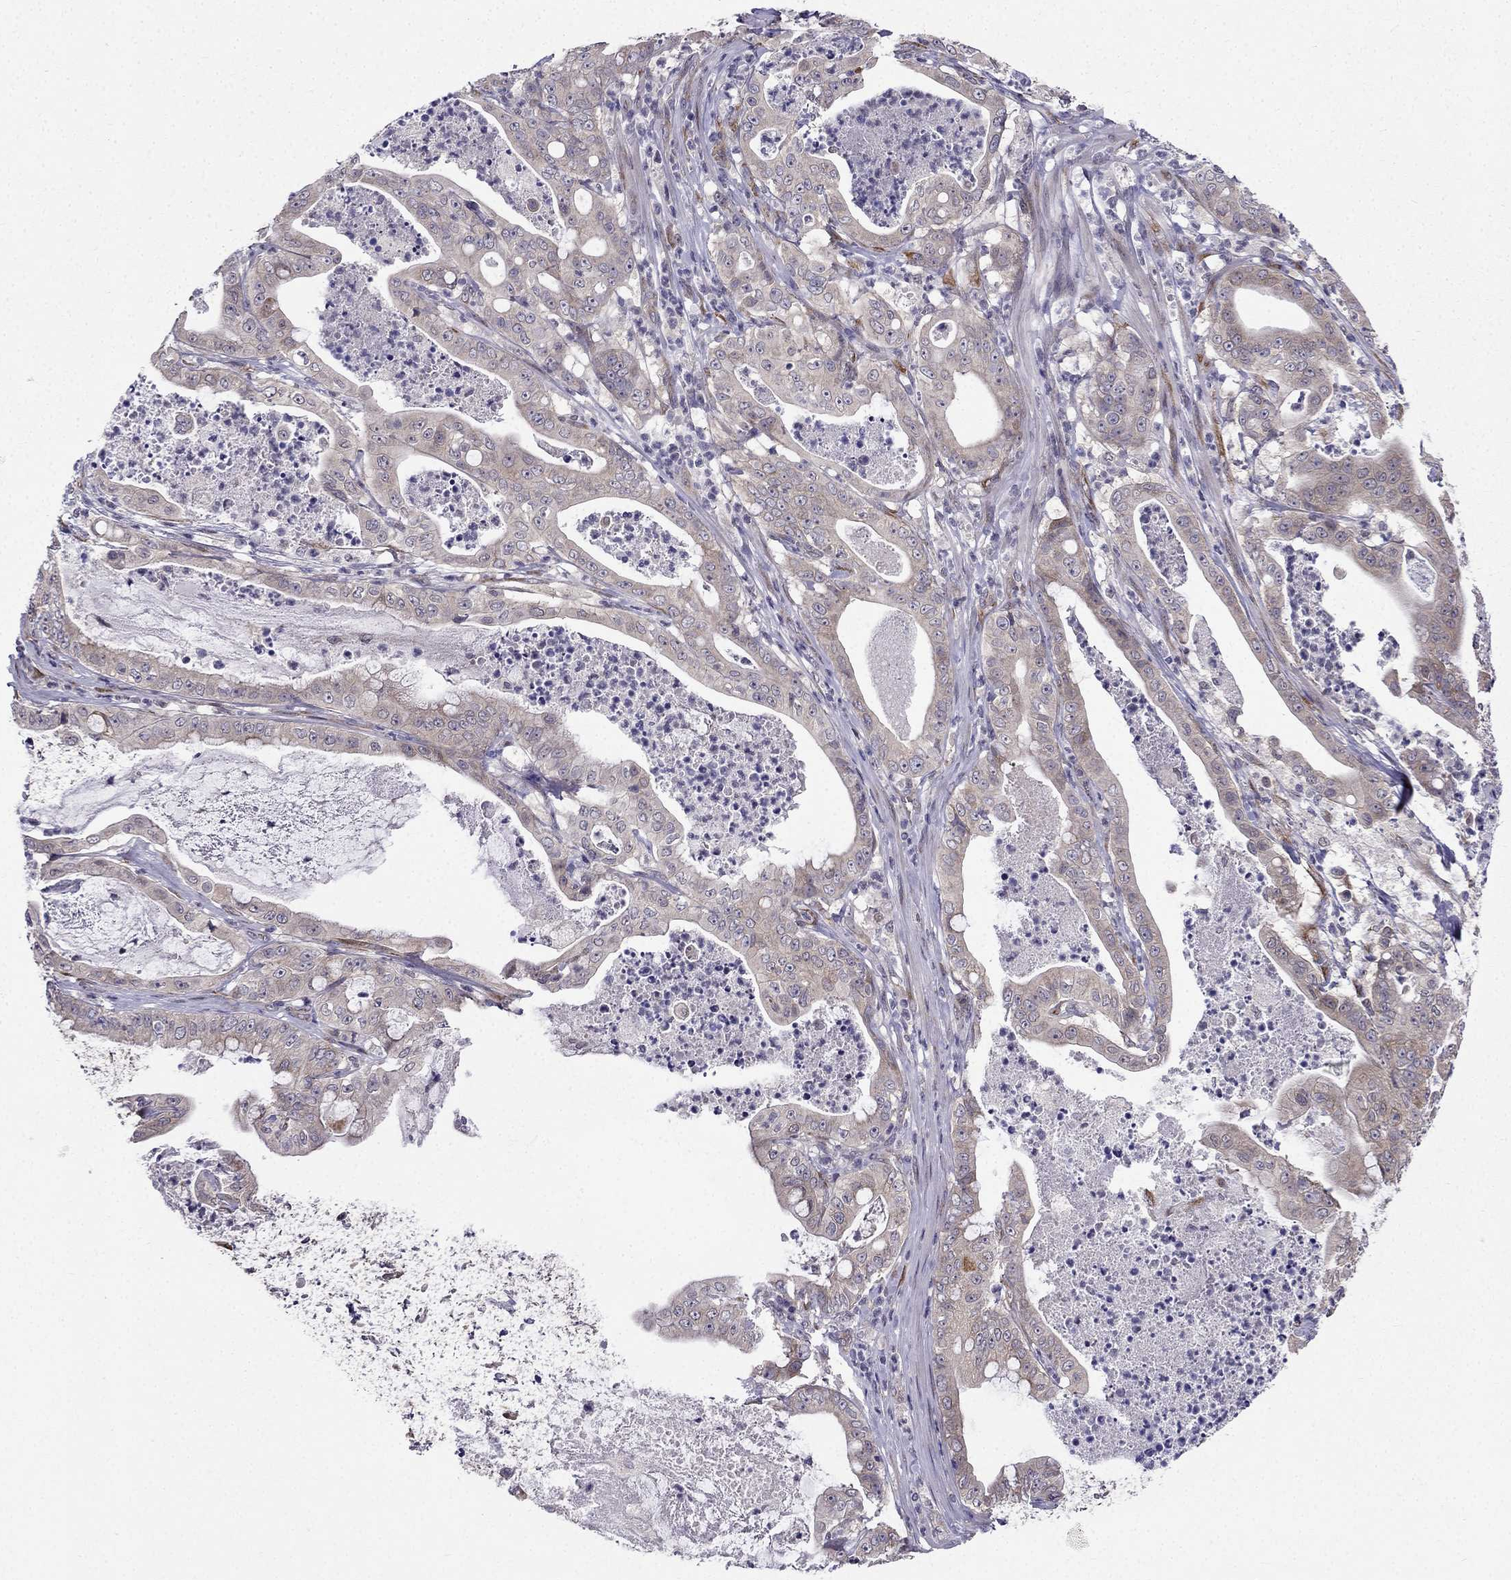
{"staining": {"intensity": "weak", "quantity": "25%-75%", "location": "cytoplasmic/membranous"}, "tissue": "pancreatic cancer", "cell_type": "Tumor cells", "image_type": "cancer", "snomed": [{"axis": "morphology", "description": "Adenocarcinoma, NOS"}, {"axis": "topography", "description": "Pancreas"}], "caption": "Protein analysis of pancreatic cancer tissue displays weak cytoplasmic/membranous positivity in approximately 25%-75% of tumor cells.", "gene": "ARHGEF28", "patient": {"sex": "male", "age": 71}}